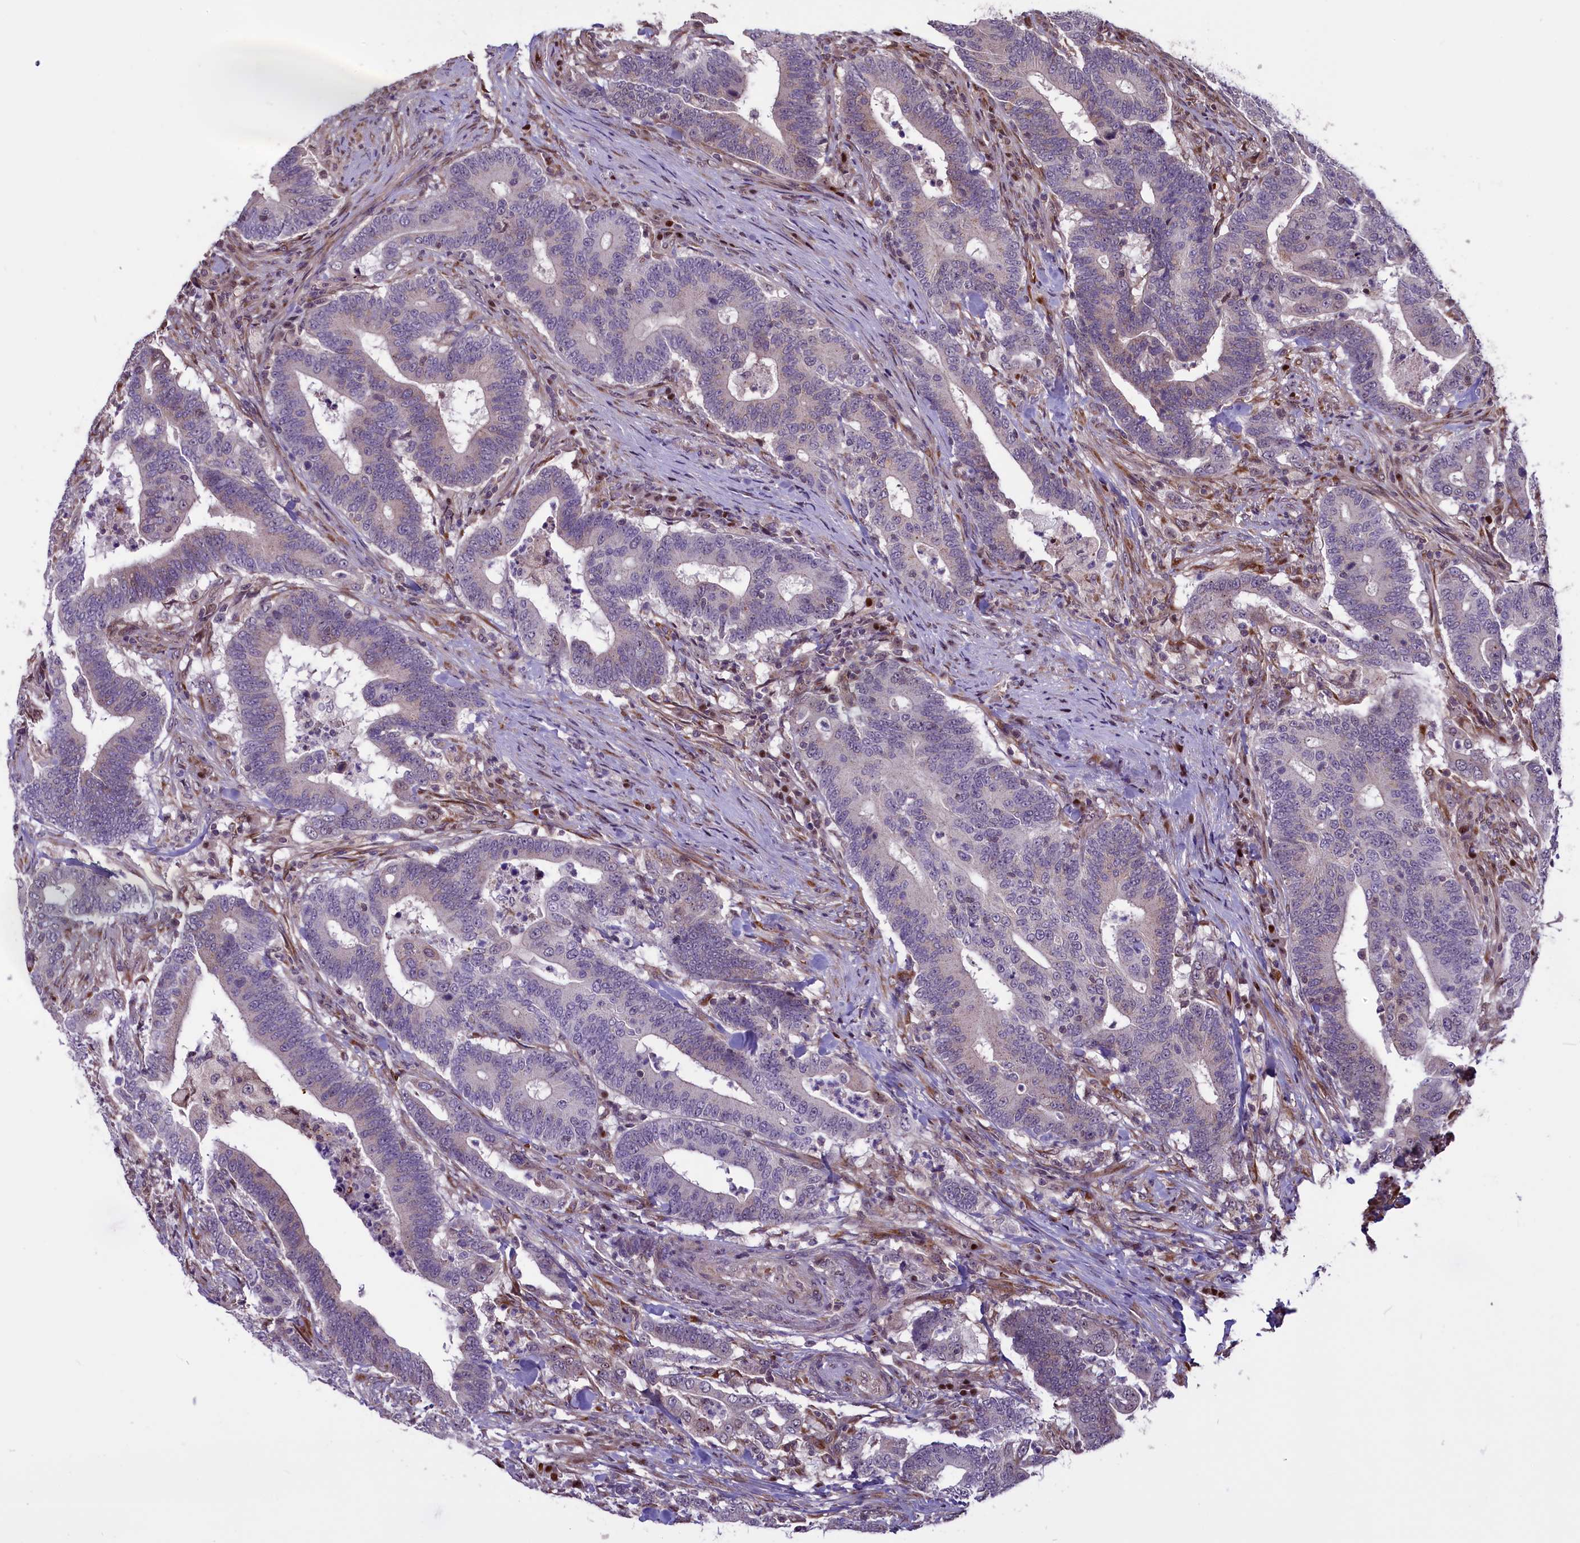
{"staining": {"intensity": "negative", "quantity": "none", "location": "none"}, "tissue": "colorectal cancer", "cell_type": "Tumor cells", "image_type": "cancer", "snomed": [{"axis": "morphology", "description": "Adenocarcinoma, NOS"}, {"axis": "topography", "description": "Colon"}], "caption": "DAB (3,3'-diaminobenzidine) immunohistochemical staining of human colorectal cancer displays no significant positivity in tumor cells.", "gene": "SHFL", "patient": {"sex": "female", "age": 66}}